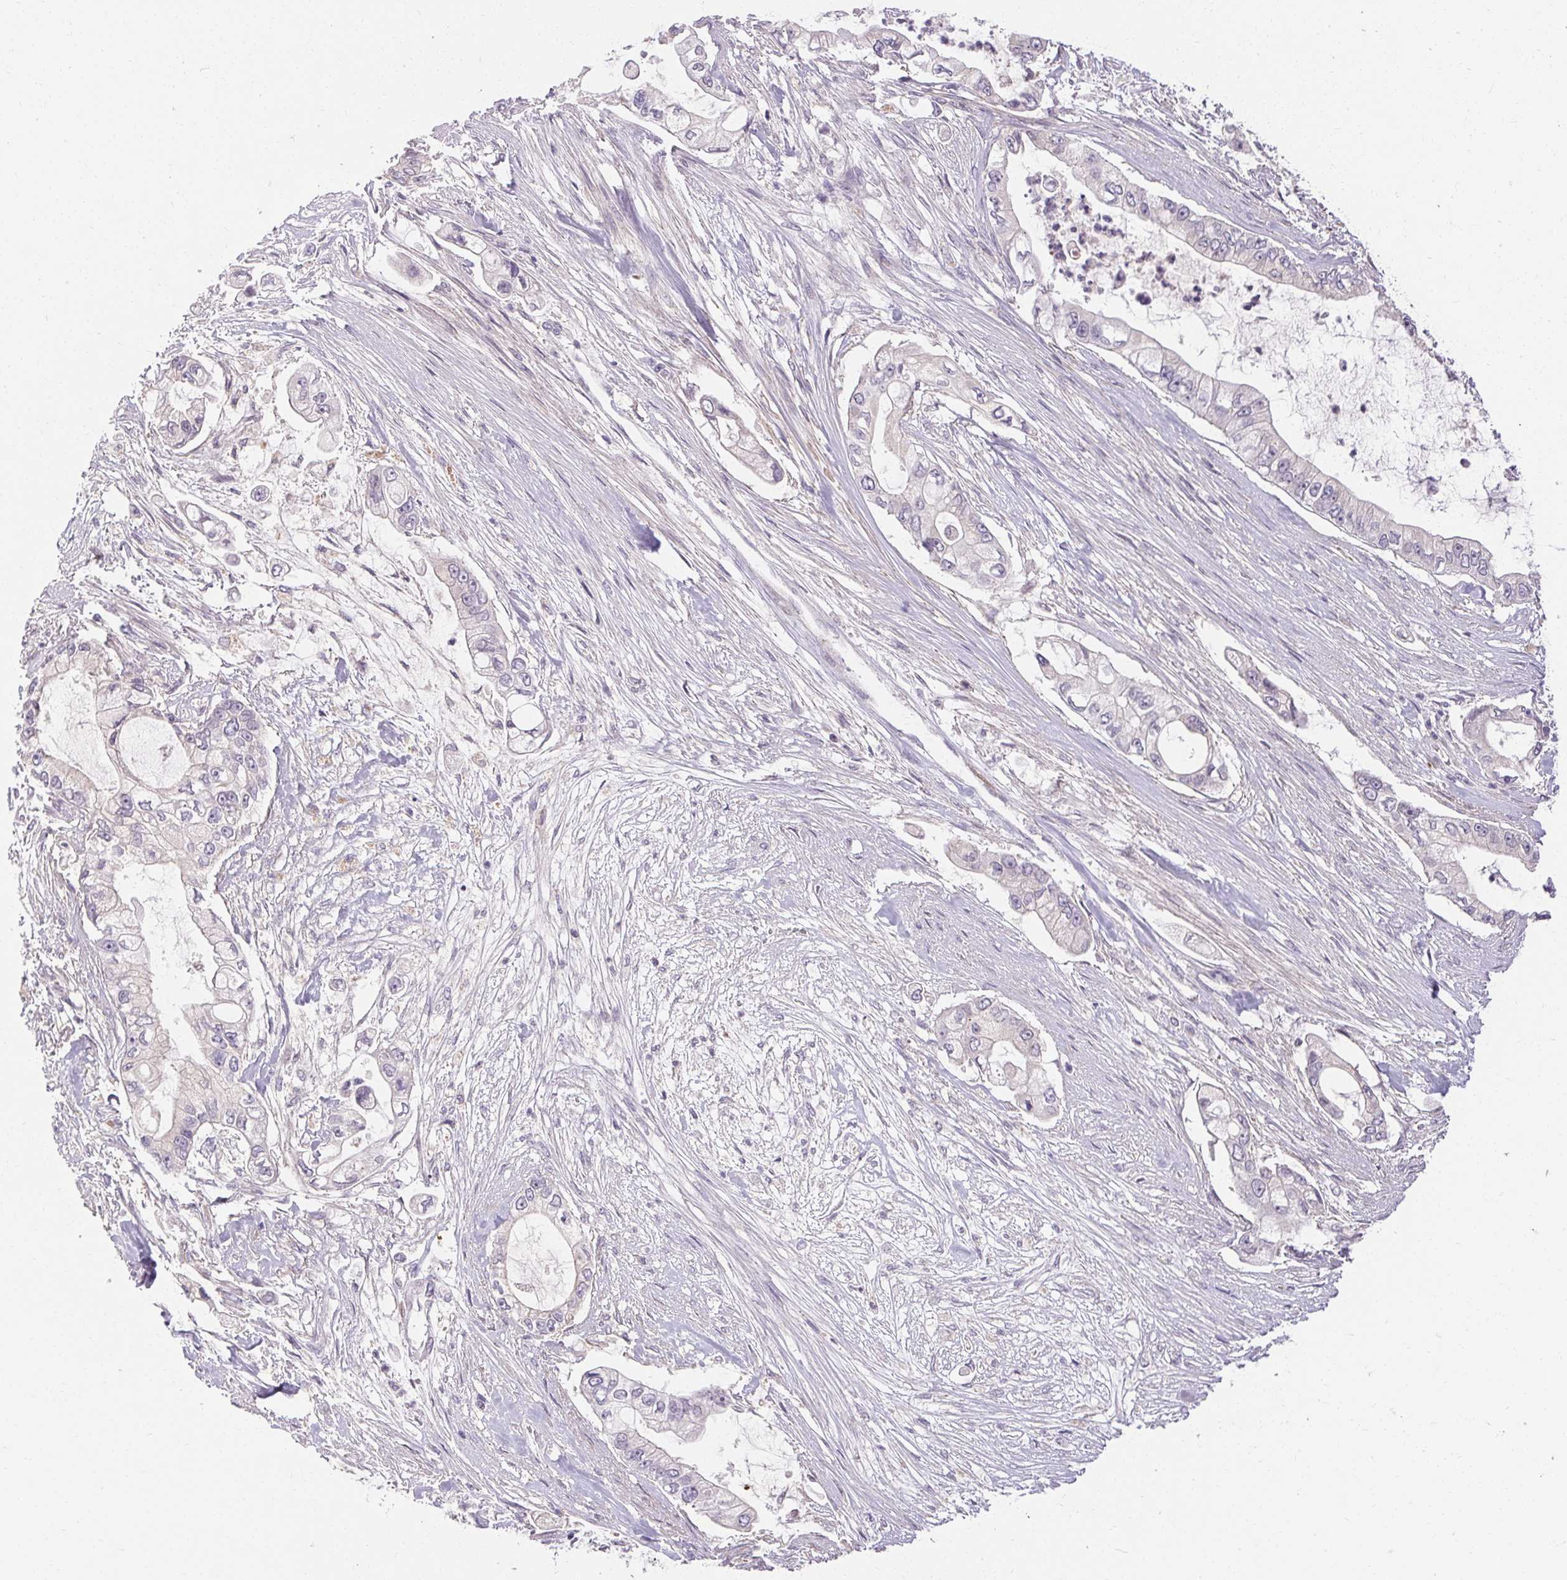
{"staining": {"intensity": "negative", "quantity": "none", "location": "none"}, "tissue": "pancreatic cancer", "cell_type": "Tumor cells", "image_type": "cancer", "snomed": [{"axis": "morphology", "description": "Adenocarcinoma, NOS"}, {"axis": "topography", "description": "Pancreas"}], "caption": "Pancreatic adenocarcinoma was stained to show a protein in brown. There is no significant positivity in tumor cells. Nuclei are stained in blue.", "gene": "TMEM52B", "patient": {"sex": "female", "age": 69}}